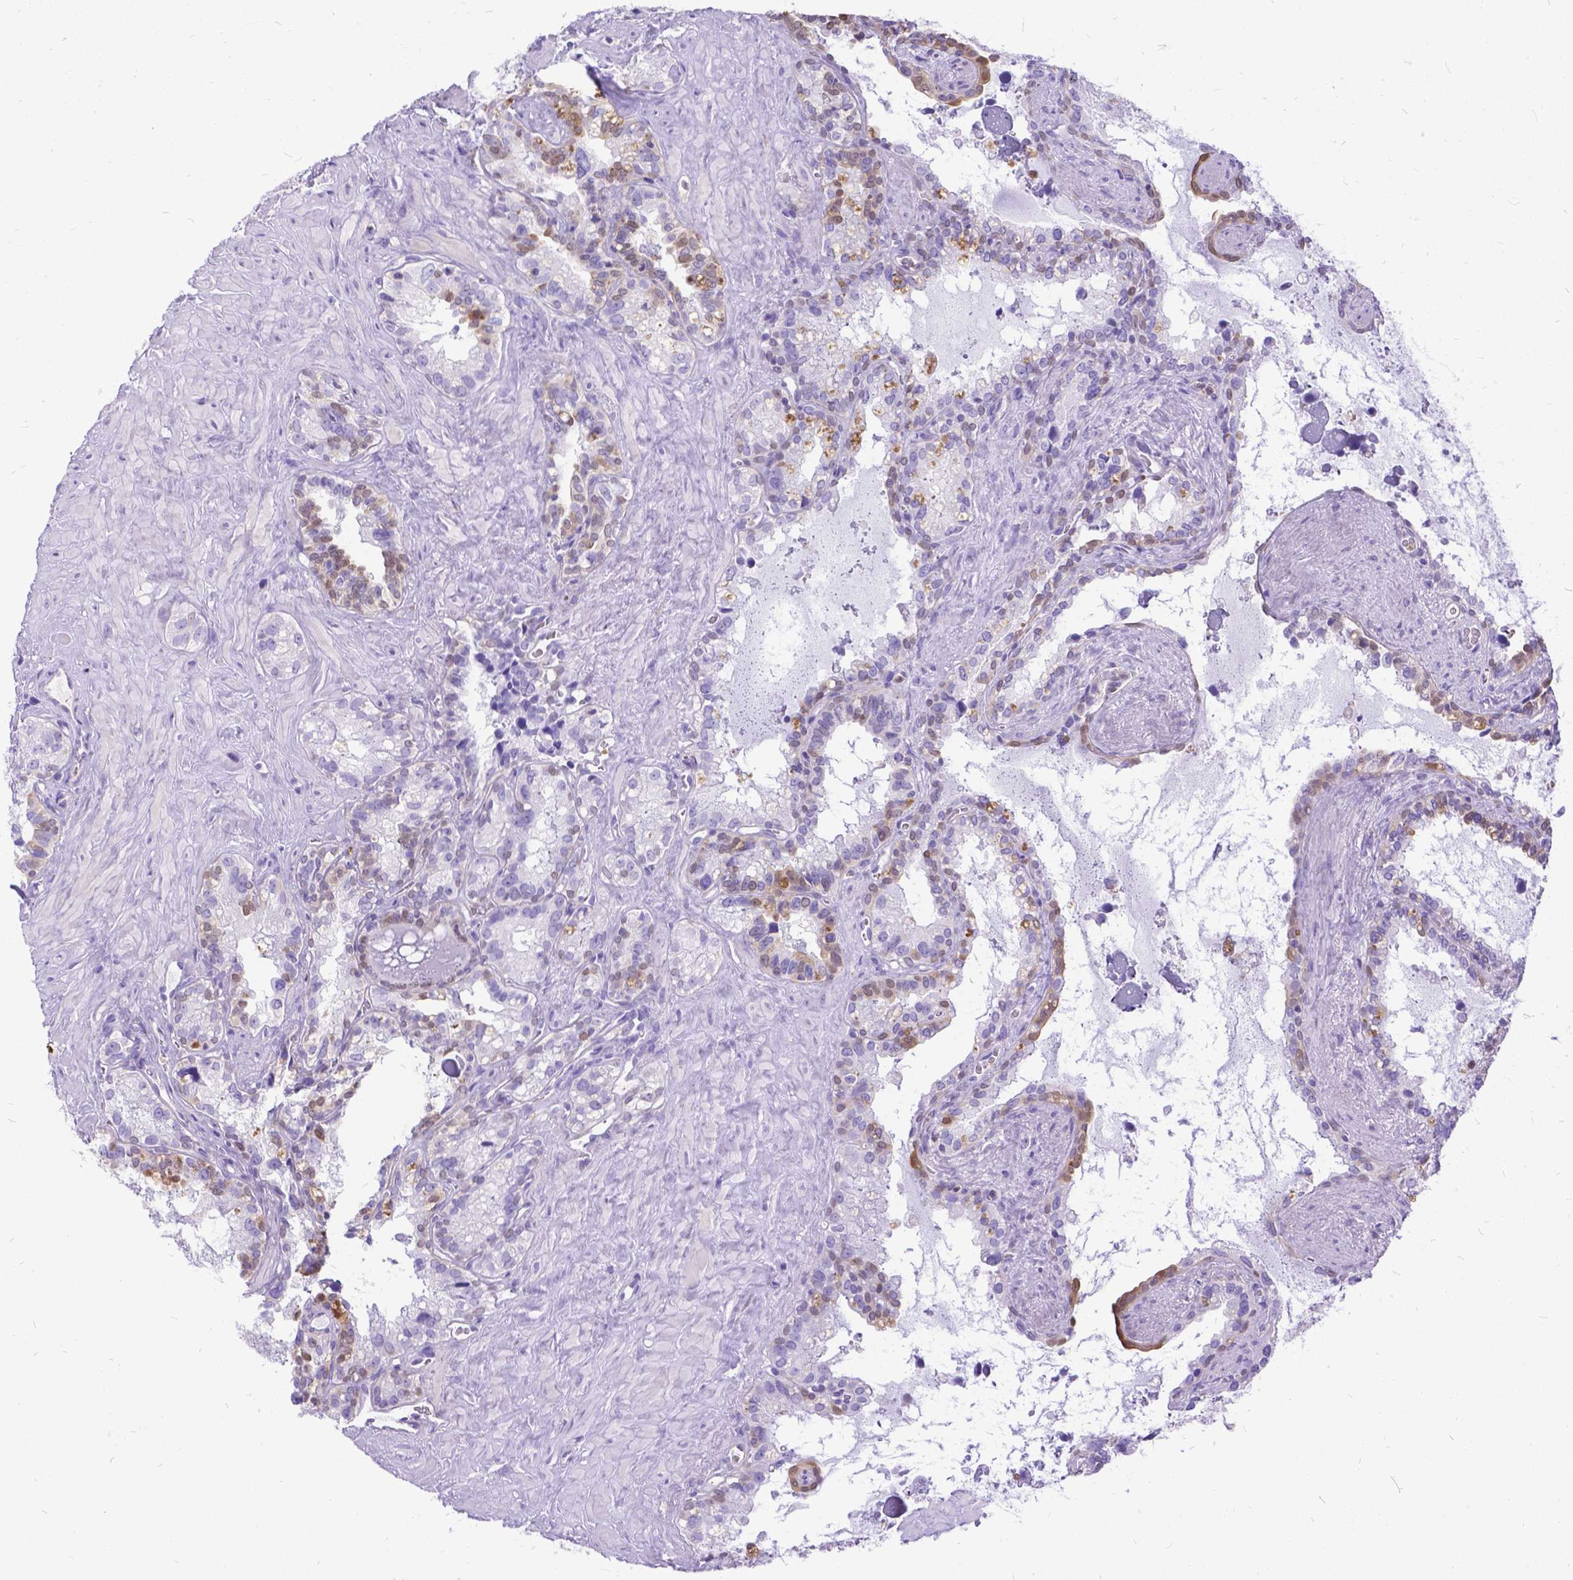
{"staining": {"intensity": "weak", "quantity": "<25%", "location": "nuclear"}, "tissue": "seminal vesicle", "cell_type": "Glandular cells", "image_type": "normal", "snomed": [{"axis": "morphology", "description": "Normal tissue, NOS"}, {"axis": "topography", "description": "Seminal veicle"}], "caption": "High power microscopy micrograph of an IHC histopathology image of benign seminal vesicle, revealing no significant staining in glandular cells. Brightfield microscopy of IHC stained with DAB (3,3'-diaminobenzidine) (brown) and hematoxylin (blue), captured at high magnification.", "gene": "TMEM169", "patient": {"sex": "male", "age": 71}}